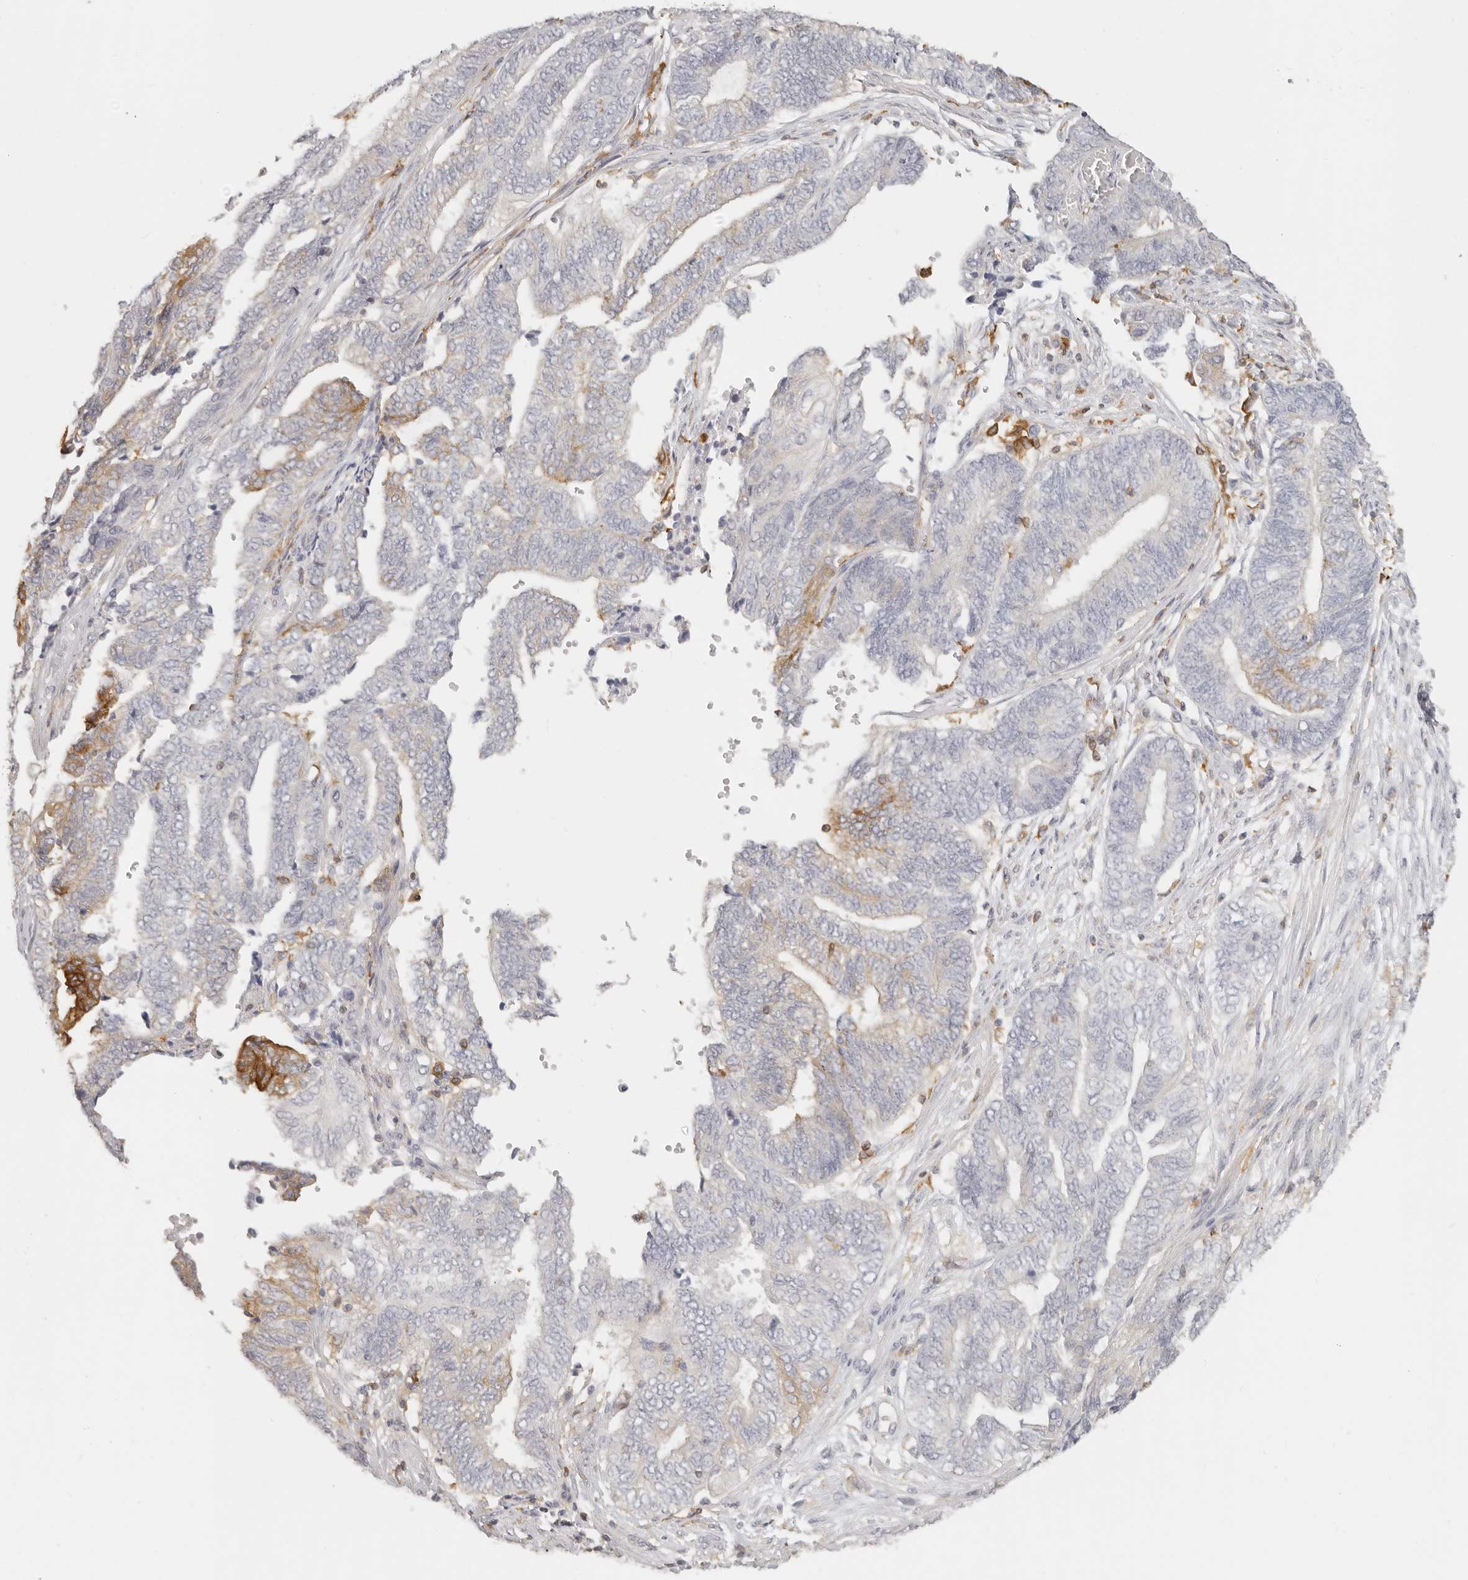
{"staining": {"intensity": "strong", "quantity": "<25%", "location": "cytoplasmic/membranous"}, "tissue": "endometrial cancer", "cell_type": "Tumor cells", "image_type": "cancer", "snomed": [{"axis": "morphology", "description": "Adenocarcinoma, NOS"}, {"axis": "topography", "description": "Uterus"}, {"axis": "topography", "description": "Endometrium"}], "caption": "This is an image of immunohistochemistry staining of adenocarcinoma (endometrial), which shows strong staining in the cytoplasmic/membranous of tumor cells.", "gene": "NIBAN1", "patient": {"sex": "female", "age": 70}}